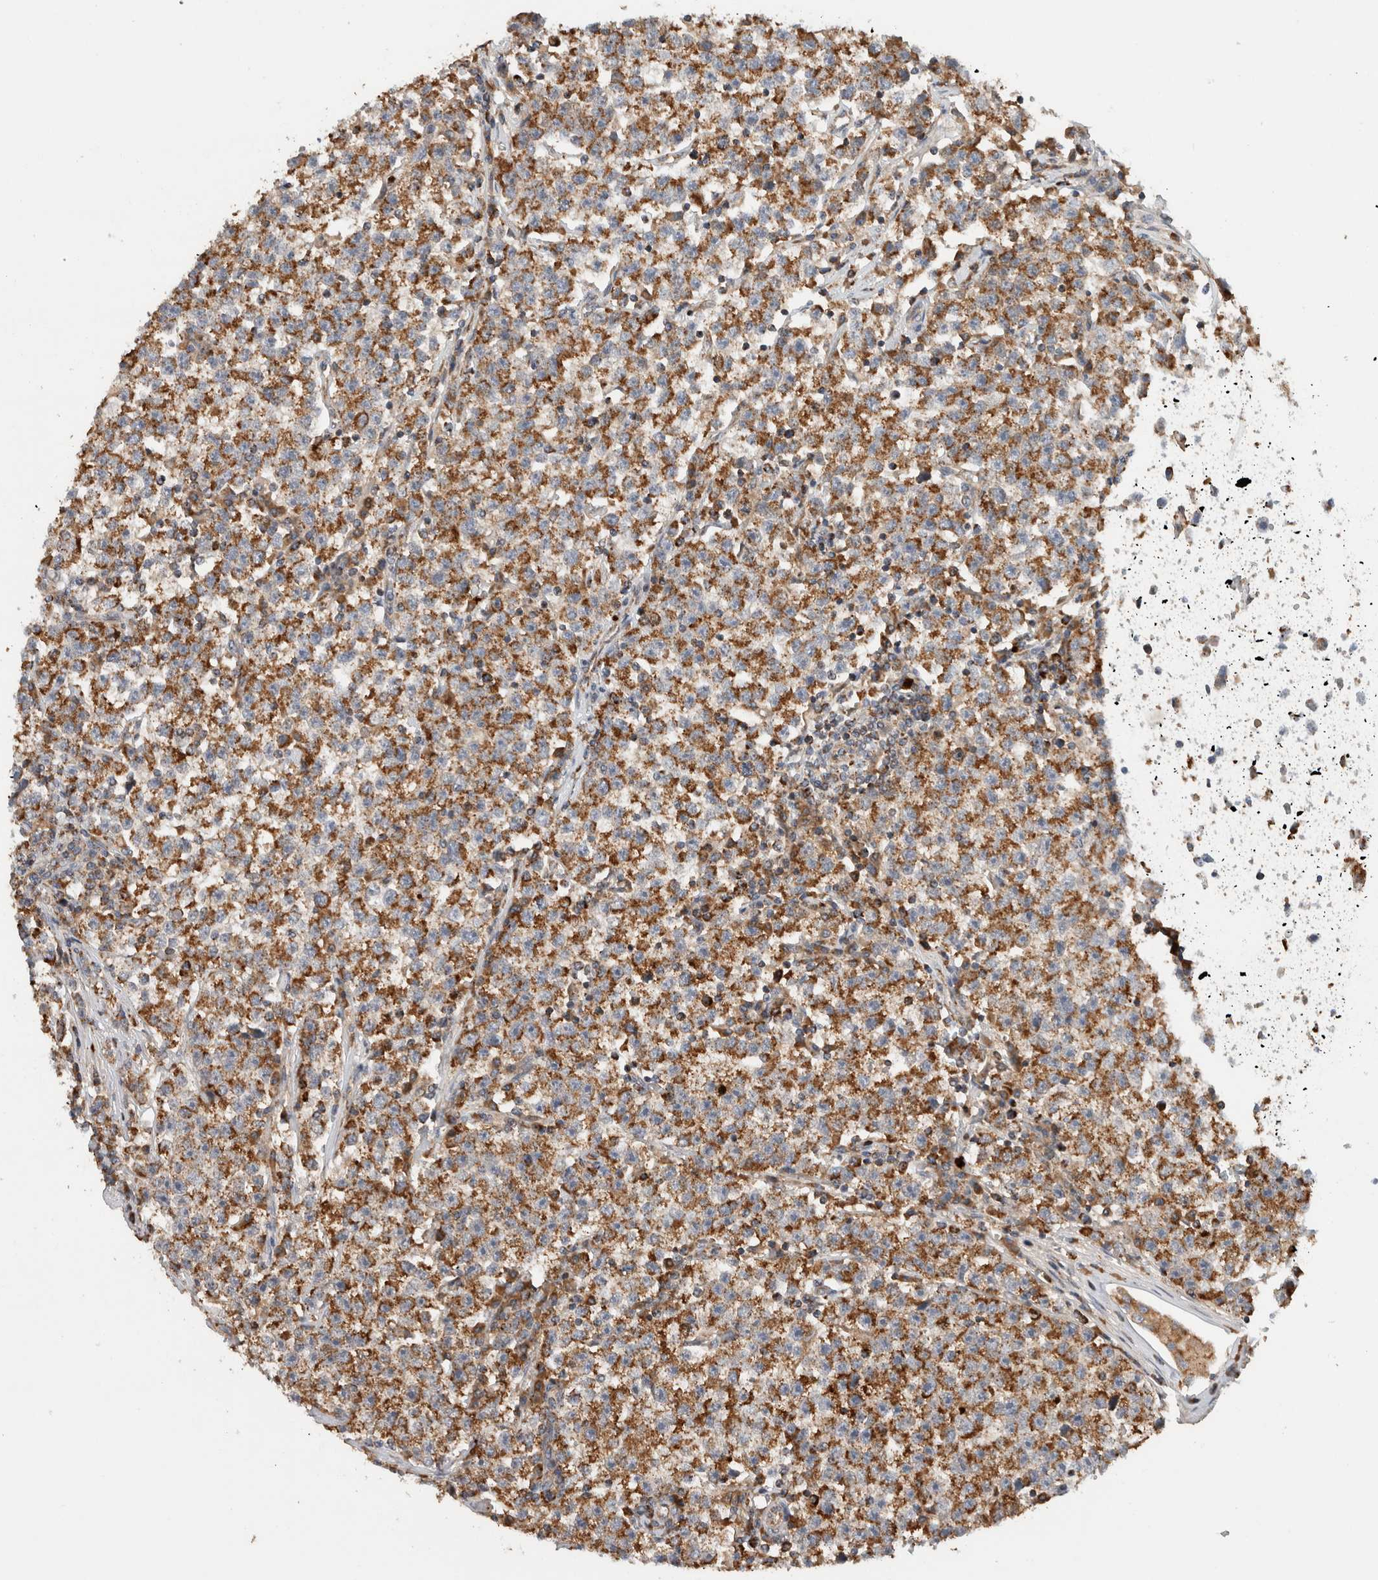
{"staining": {"intensity": "moderate", "quantity": ">75%", "location": "cytoplasmic/membranous"}, "tissue": "testis cancer", "cell_type": "Tumor cells", "image_type": "cancer", "snomed": [{"axis": "morphology", "description": "Seminoma, NOS"}, {"axis": "topography", "description": "Testis"}], "caption": "Approximately >75% of tumor cells in human seminoma (testis) display moderate cytoplasmic/membranous protein positivity as visualized by brown immunohistochemical staining.", "gene": "AMPD1", "patient": {"sex": "male", "age": 22}}